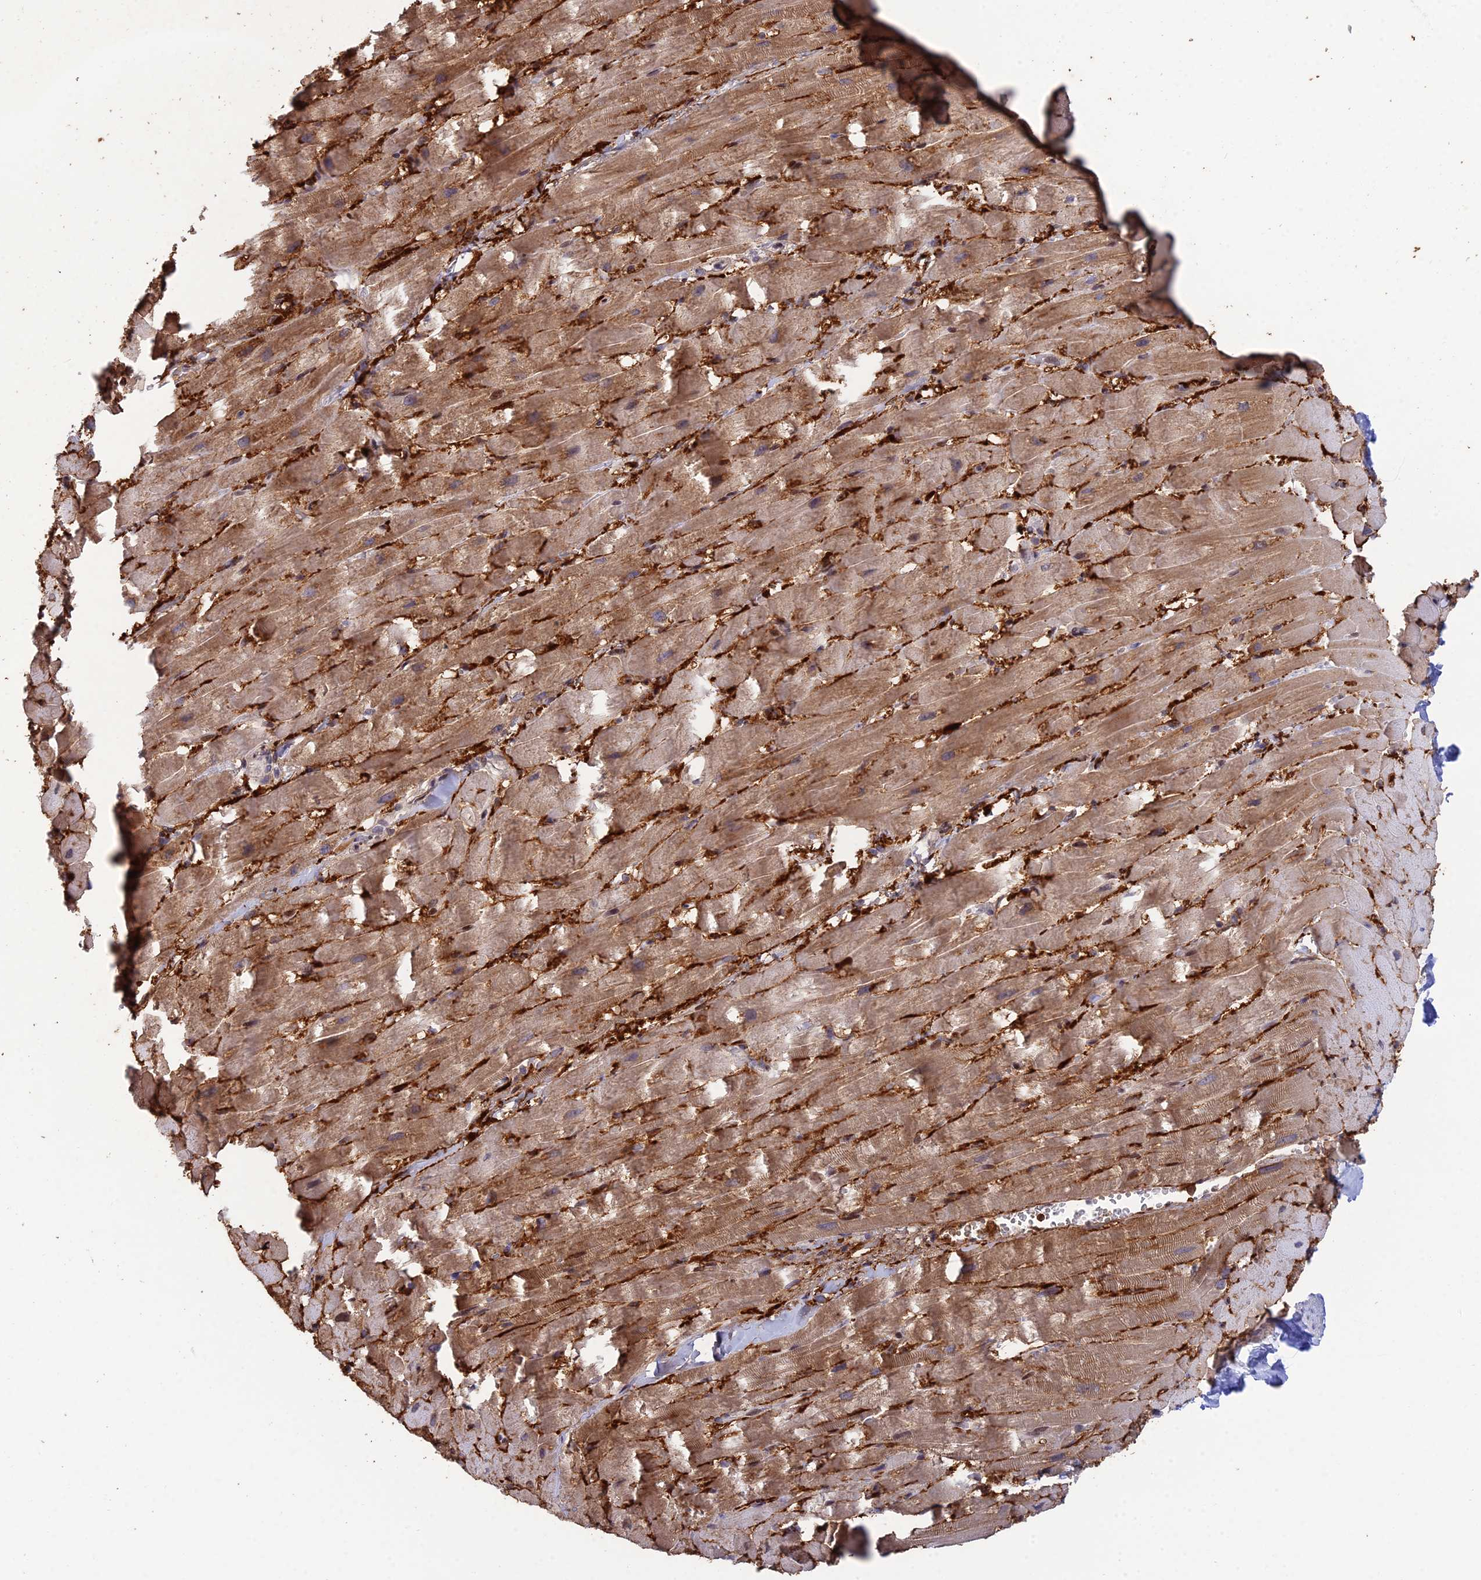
{"staining": {"intensity": "moderate", "quantity": ">75%", "location": "cytoplasmic/membranous"}, "tissue": "heart muscle", "cell_type": "Cardiomyocytes", "image_type": "normal", "snomed": [{"axis": "morphology", "description": "Normal tissue, NOS"}, {"axis": "topography", "description": "Heart"}], "caption": "The immunohistochemical stain shows moderate cytoplasmic/membranous staining in cardiomyocytes of normal heart muscle.", "gene": "ELOA2", "patient": {"sex": "male", "age": 37}}